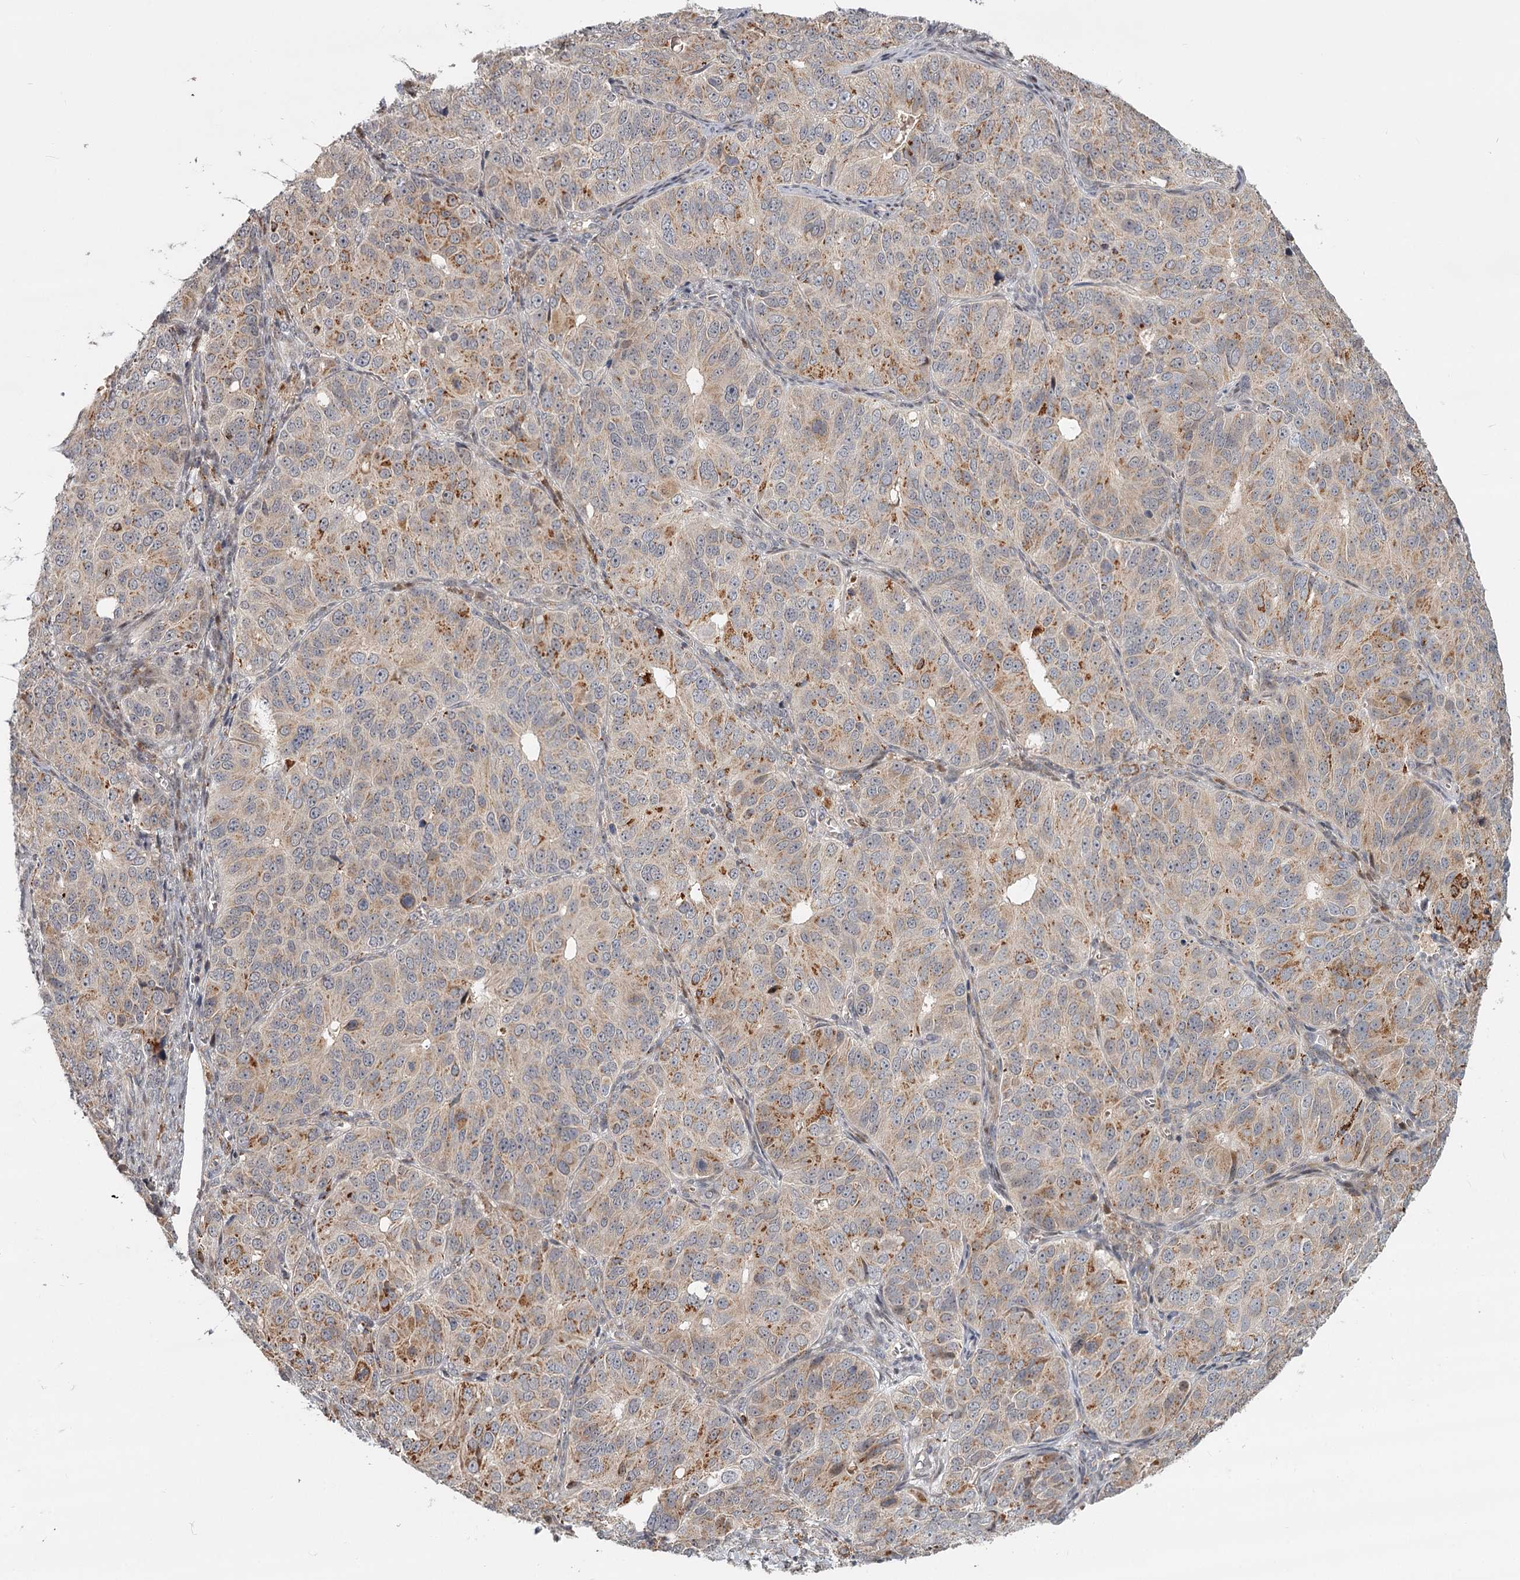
{"staining": {"intensity": "moderate", "quantity": "25%-75%", "location": "cytoplasmic/membranous"}, "tissue": "ovarian cancer", "cell_type": "Tumor cells", "image_type": "cancer", "snomed": [{"axis": "morphology", "description": "Carcinoma, endometroid"}, {"axis": "topography", "description": "Ovary"}], "caption": "Human ovarian cancer (endometroid carcinoma) stained for a protein (brown) displays moderate cytoplasmic/membranous positive expression in approximately 25%-75% of tumor cells.", "gene": "CDC123", "patient": {"sex": "female", "age": 51}}